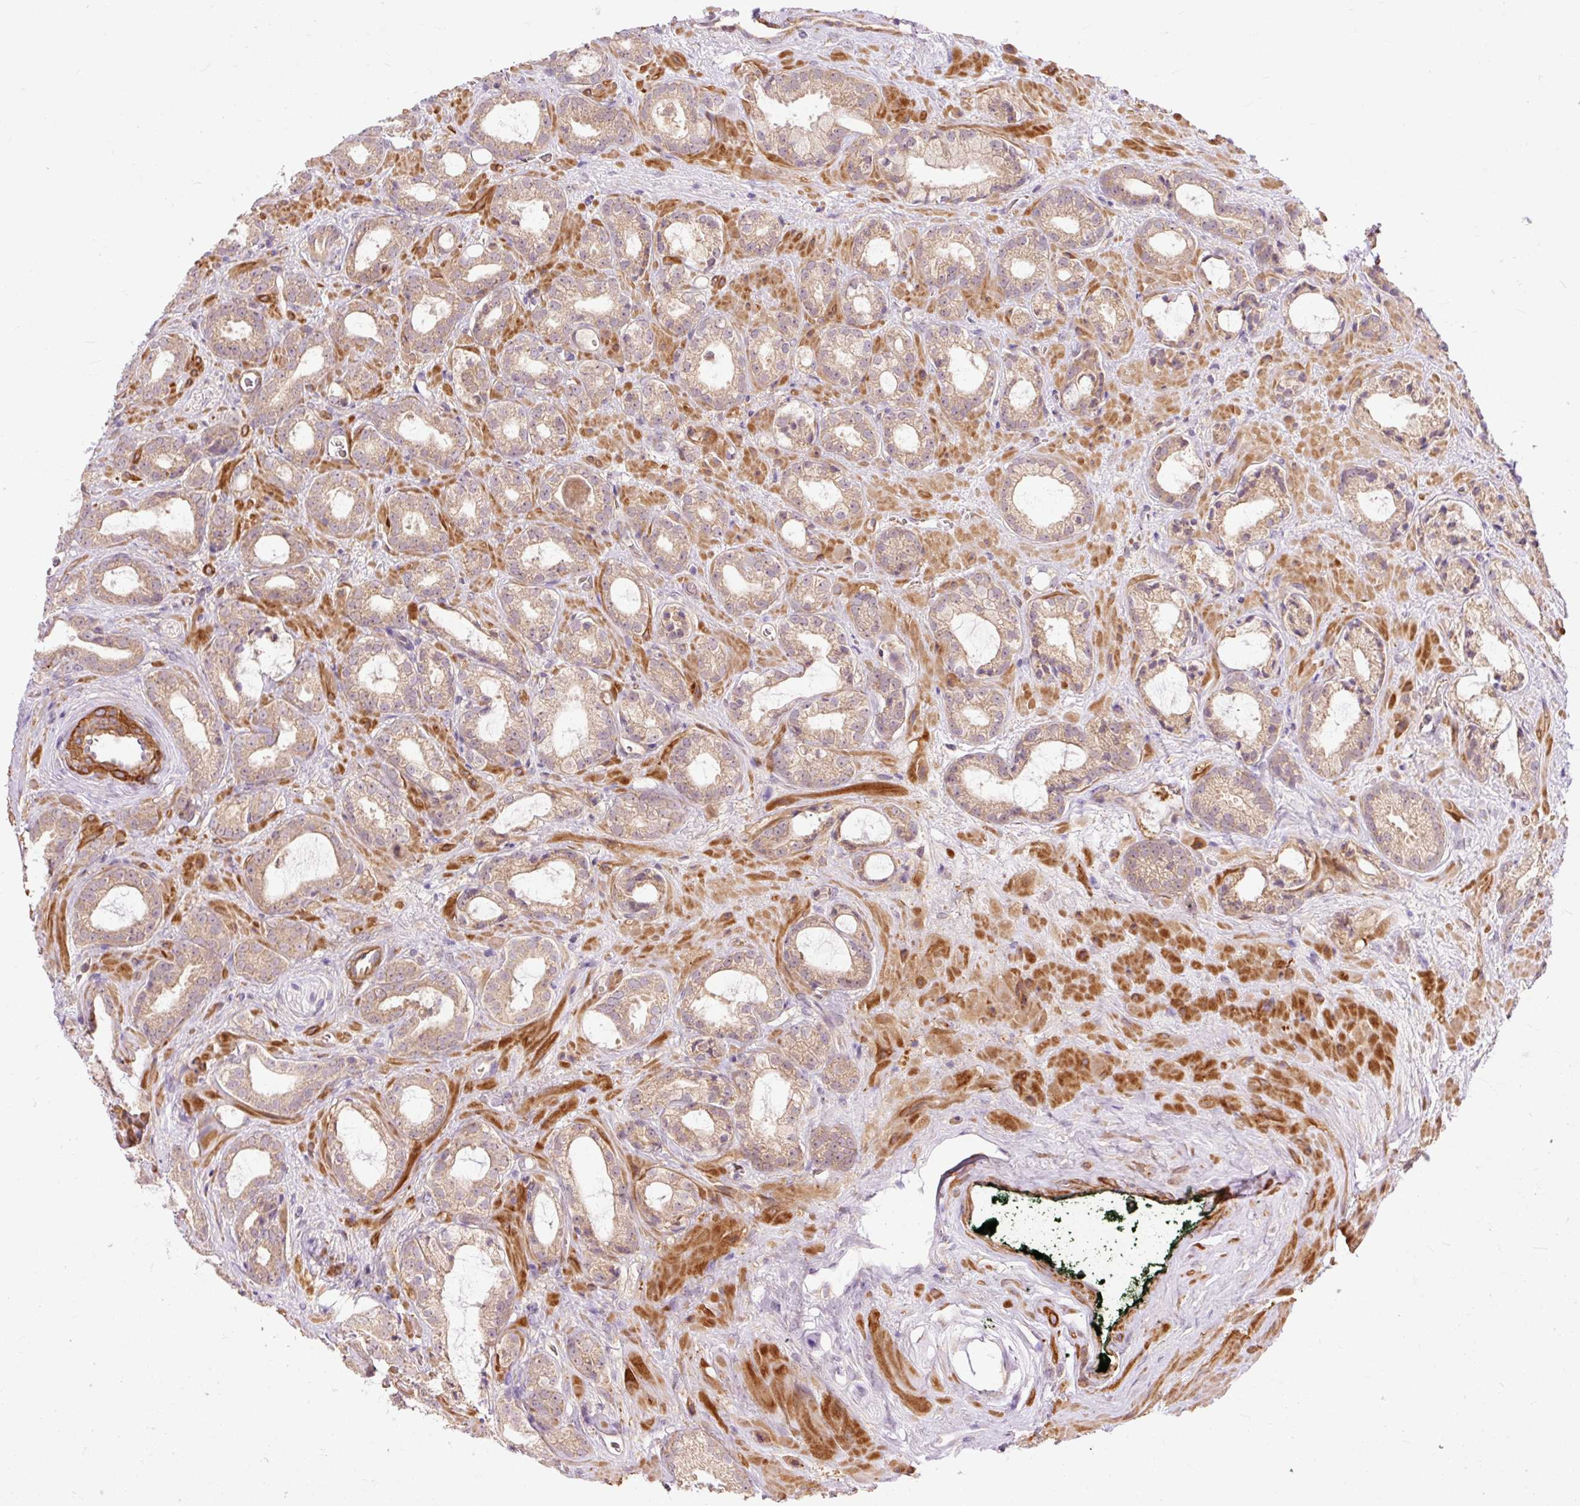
{"staining": {"intensity": "weak", "quantity": ">75%", "location": "cytoplasmic/membranous"}, "tissue": "prostate cancer", "cell_type": "Tumor cells", "image_type": "cancer", "snomed": [{"axis": "morphology", "description": "Adenocarcinoma, Low grade"}, {"axis": "topography", "description": "Prostate"}], "caption": "IHC of prostate low-grade adenocarcinoma reveals low levels of weak cytoplasmic/membranous expression in approximately >75% of tumor cells.", "gene": "RIPOR3", "patient": {"sex": "male", "age": 62}}